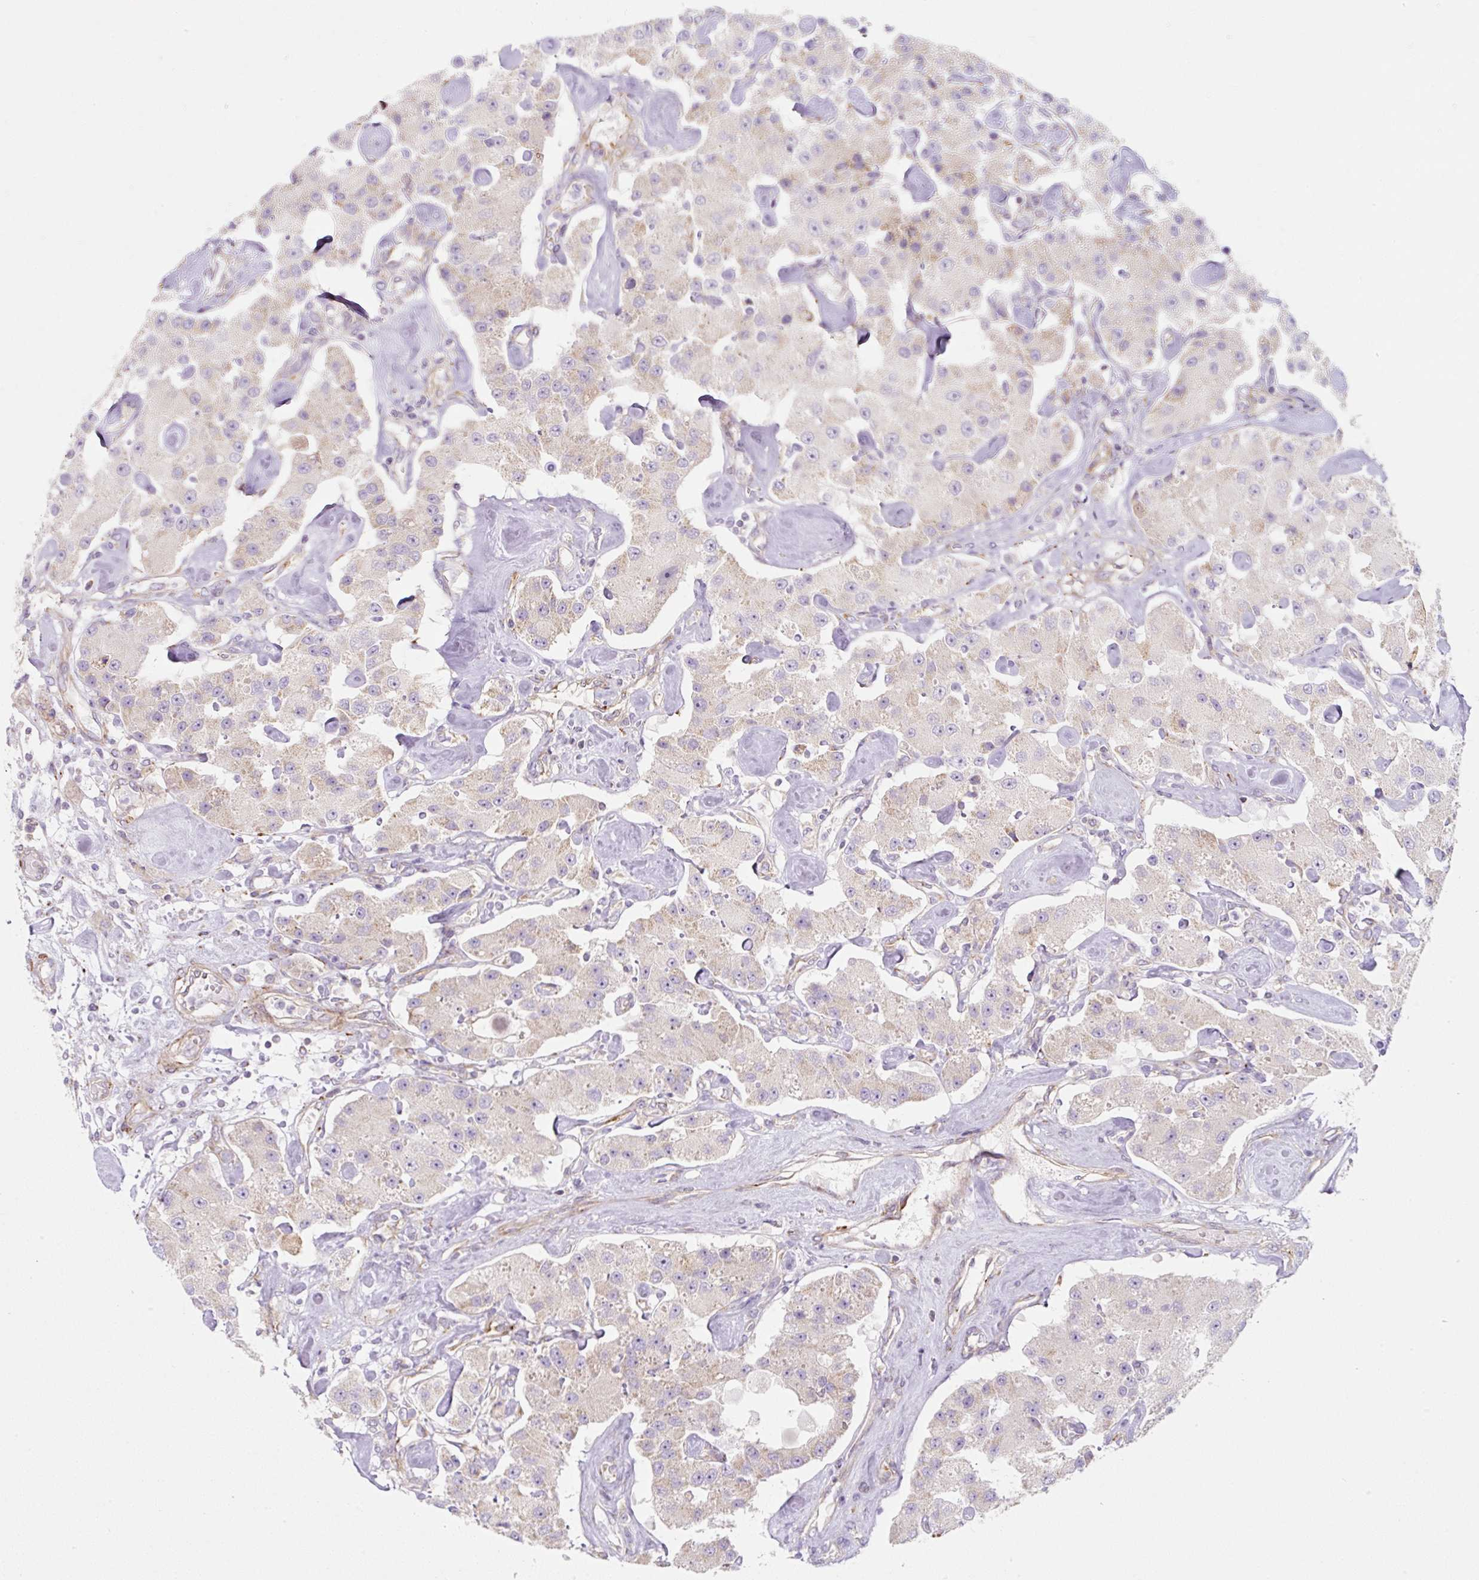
{"staining": {"intensity": "weak", "quantity": "<25%", "location": "cytoplasmic/membranous"}, "tissue": "carcinoid", "cell_type": "Tumor cells", "image_type": "cancer", "snomed": [{"axis": "morphology", "description": "Carcinoid, malignant, NOS"}, {"axis": "topography", "description": "Pancreas"}], "caption": "Tumor cells show no significant expression in carcinoid.", "gene": "ERAP2", "patient": {"sex": "male", "age": 41}}